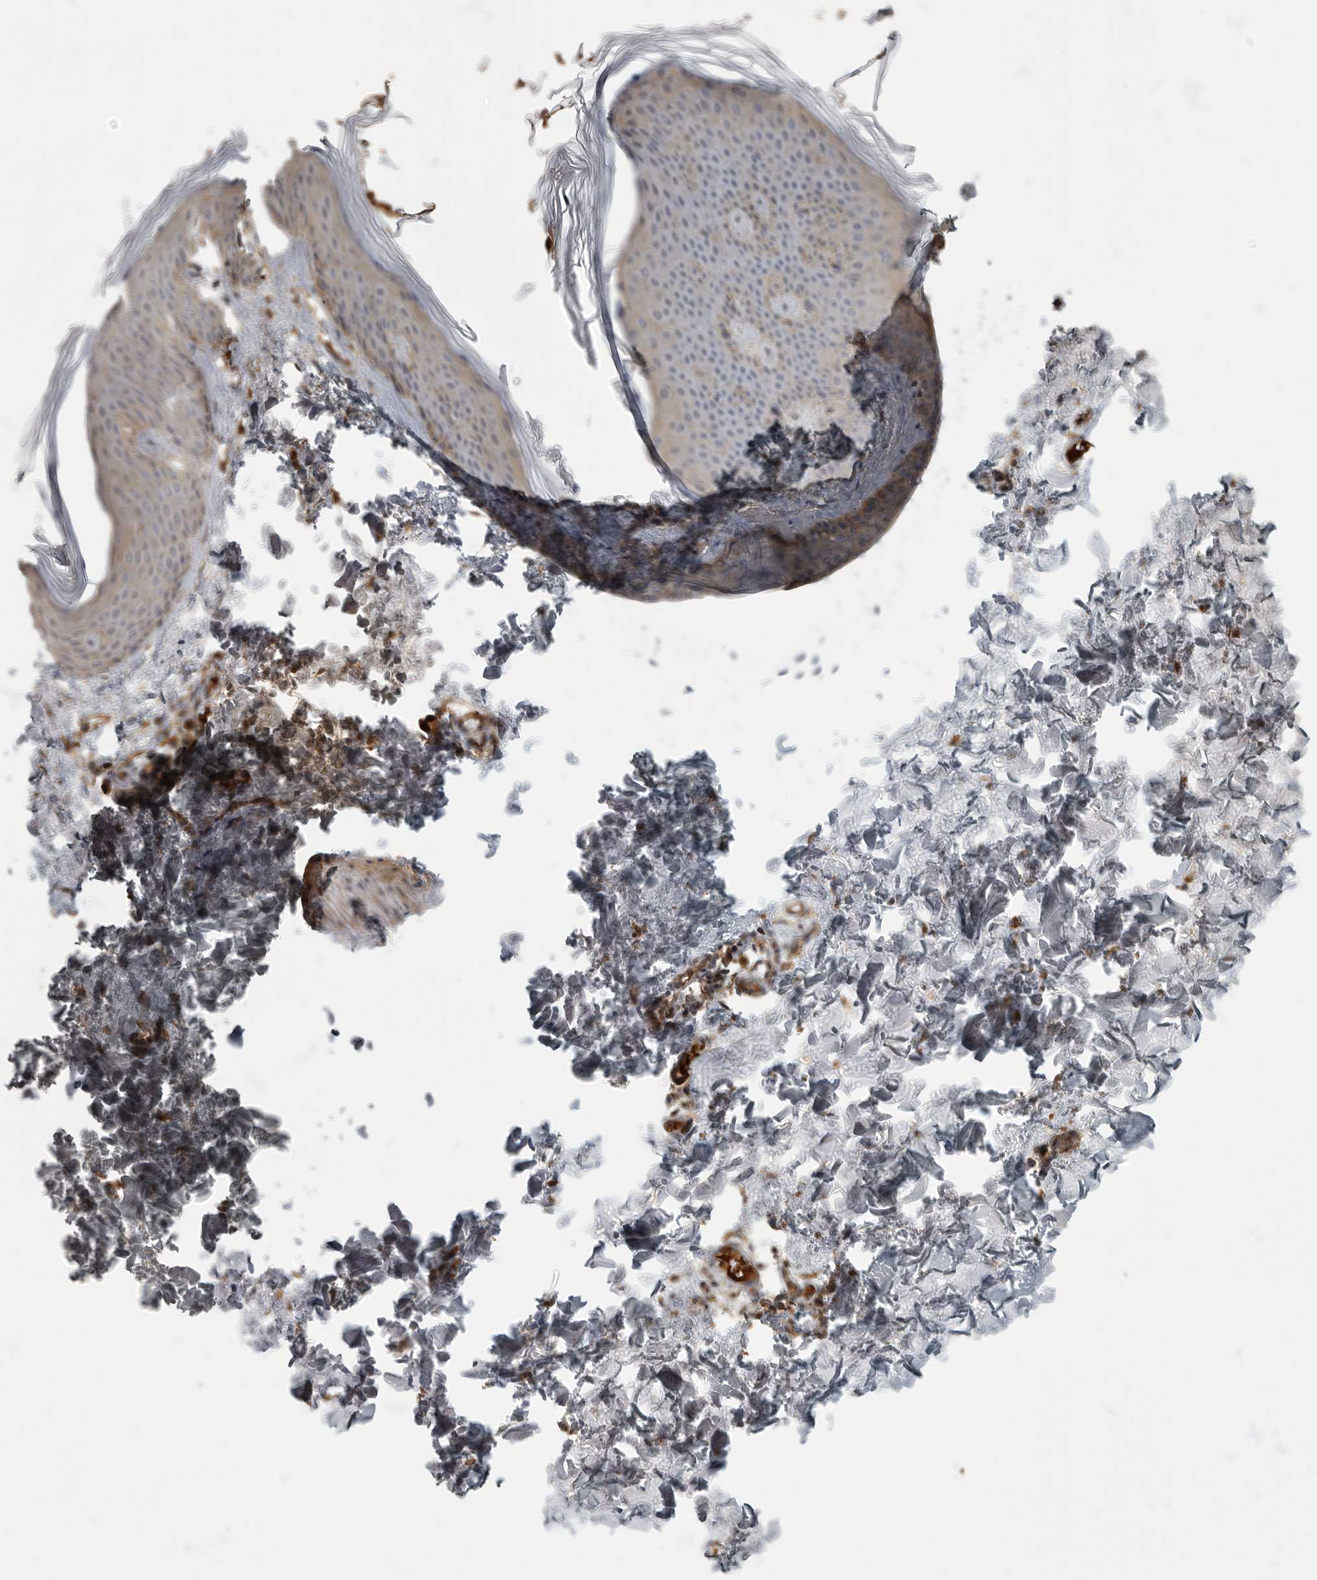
{"staining": {"intensity": "moderate", "quantity": ">75%", "location": "cytoplasmic/membranous"}, "tissue": "skin", "cell_type": "Fibroblasts", "image_type": "normal", "snomed": [{"axis": "morphology", "description": "Normal tissue, NOS"}, {"axis": "topography", "description": "Skin"}], "caption": "Immunohistochemical staining of benign human skin reveals medium levels of moderate cytoplasmic/membranous staining in about >75% of fibroblasts.", "gene": "DAAM1", "patient": {"sex": "female", "age": 27}}